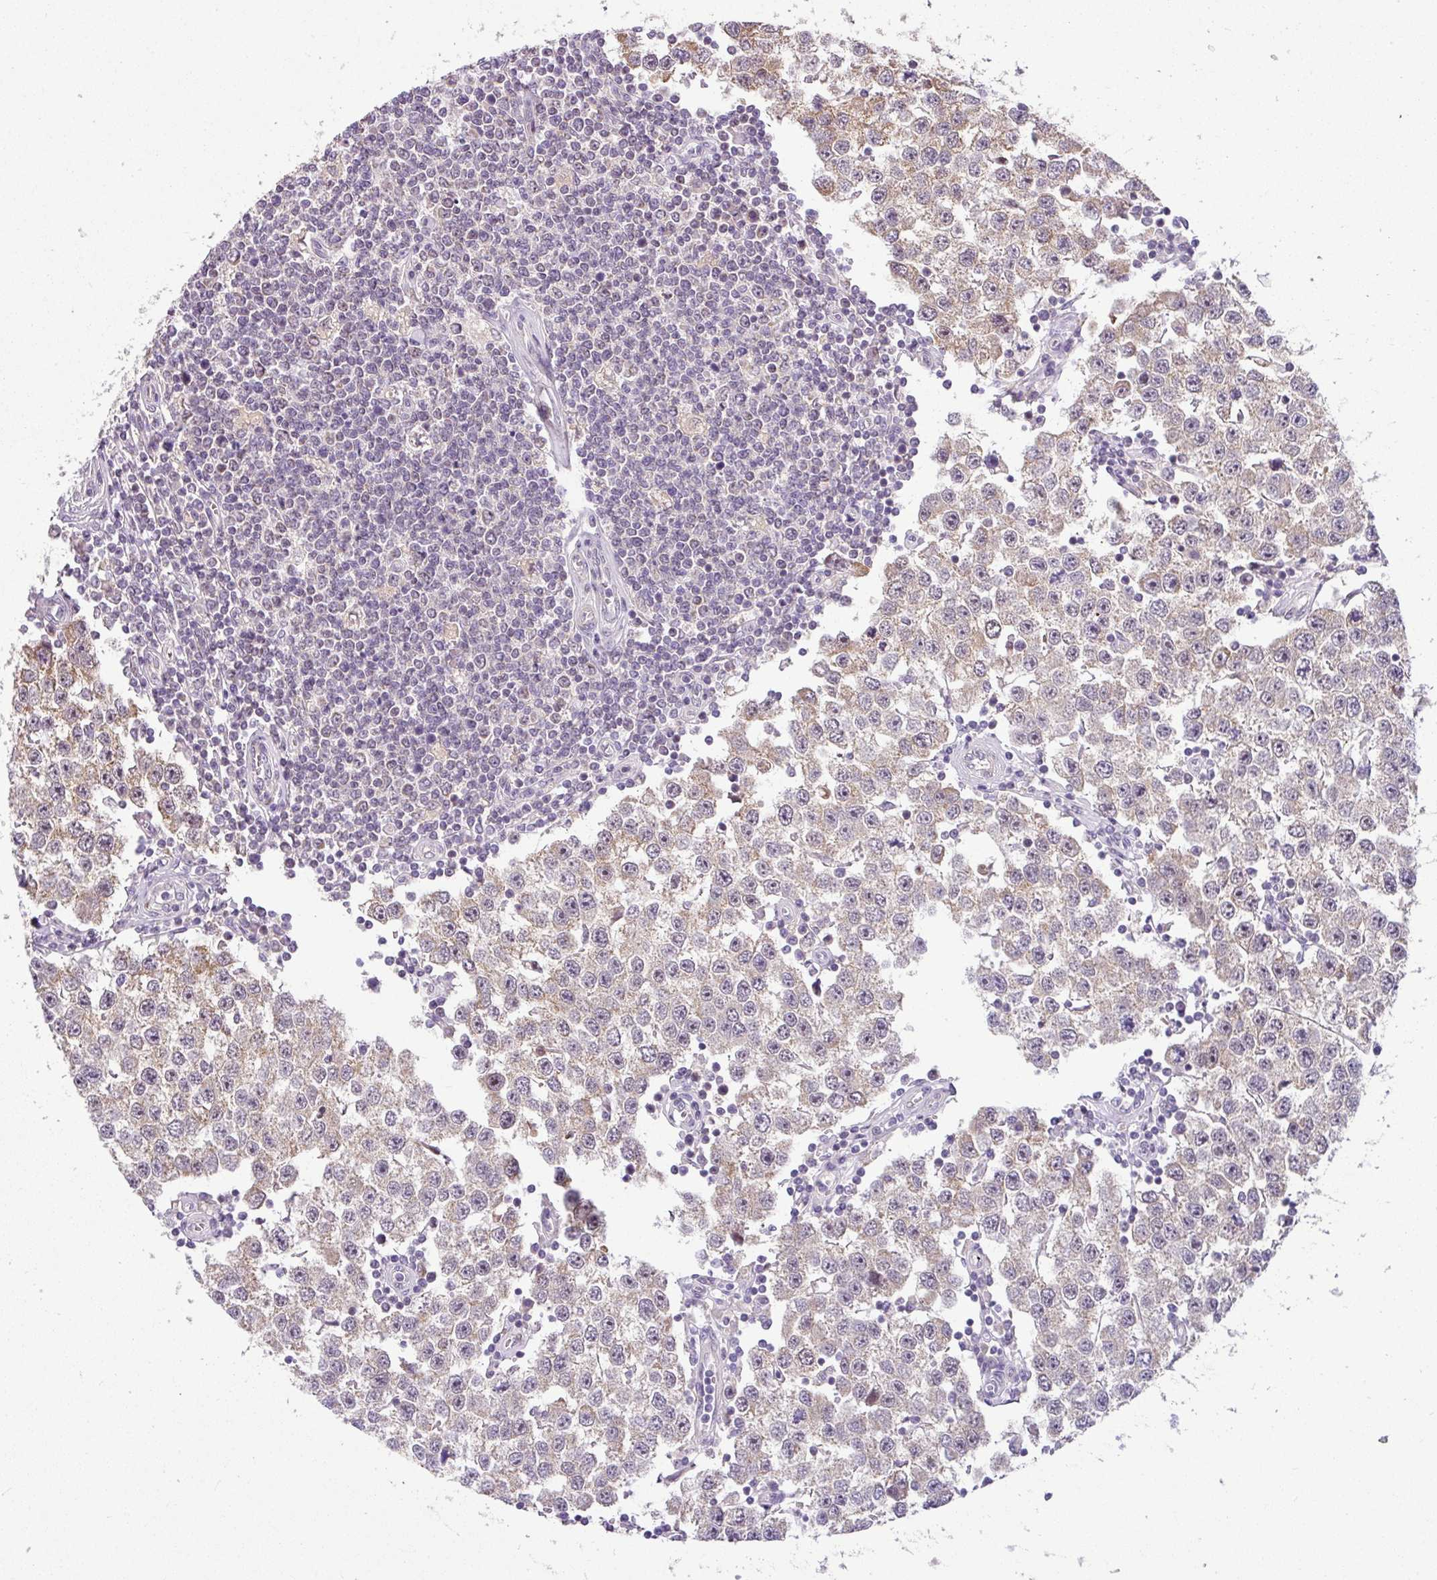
{"staining": {"intensity": "weak", "quantity": "<25%", "location": "cytoplasmic/membranous"}, "tissue": "testis cancer", "cell_type": "Tumor cells", "image_type": "cancer", "snomed": [{"axis": "morphology", "description": "Seminoma, NOS"}, {"axis": "topography", "description": "Testis"}], "caption": "High power microscopy histopathology image of an immunohistochemistry image of testis seminoma, revealing no significant staining in tumor cells.", "gene": "SARS2", "patient": {"sex": "male", "age": 34}}